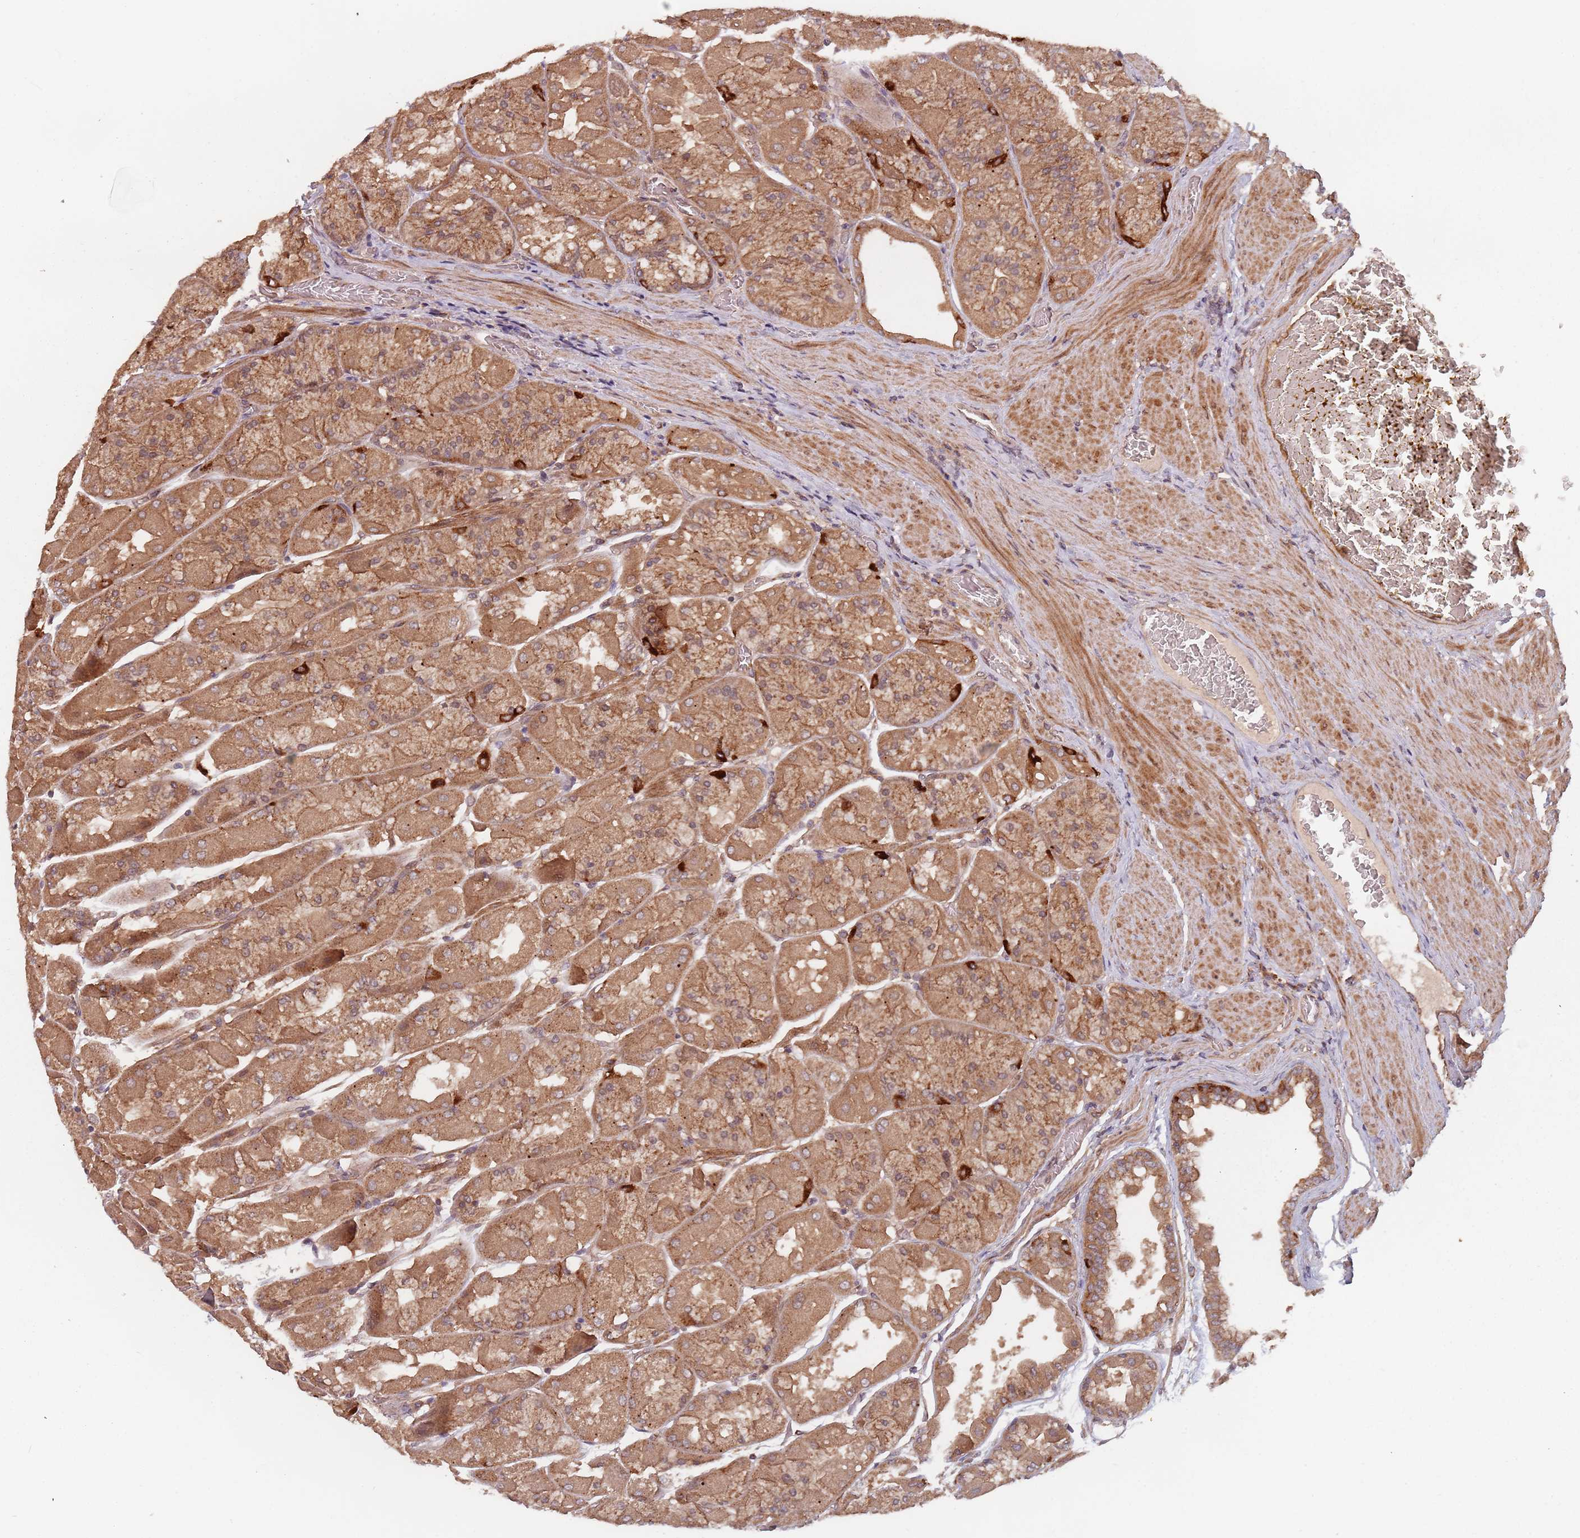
{"staining": {"intensity": "strong", "quantity": ">75%", "location": "cytoplasmic/membranous"}, "tissue": "stomach", "cell_type": "Glandular cells", "image_type": "normal", "snomed": [{"axis": "morphology", "description": "Normal tissue, NOS"}, {"axis": "topography", "description": "Stomach"}], "caption": "Strong cytoplasmic/membranous staining for a protein is appreciated in about >75% of glandular cells of normal stomach using IHC.", "gene": "C3orf14", "patient": {"sex": "female", "age": 61}}